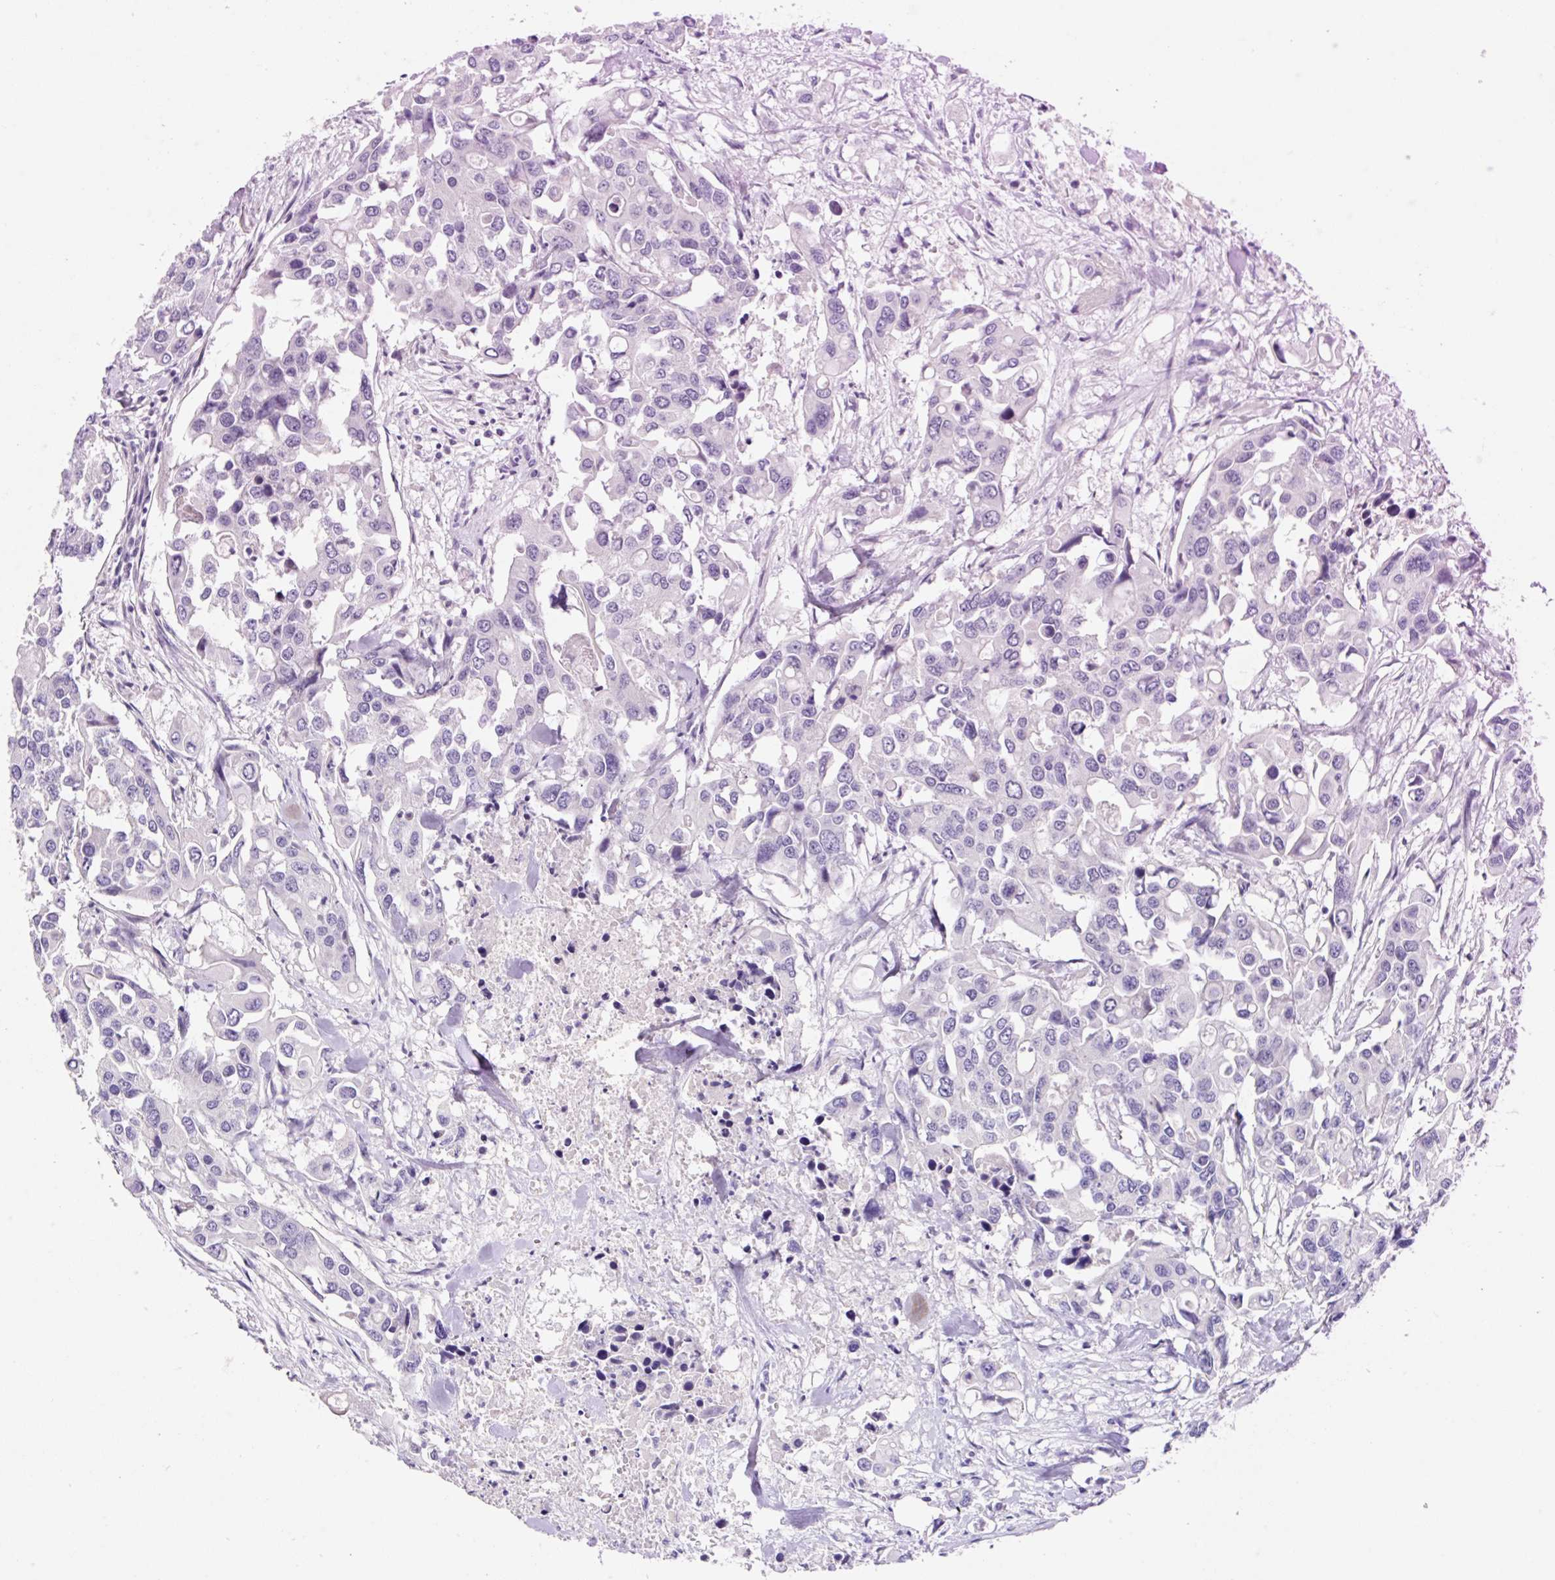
{"staining": {"intensity": "negative", "quantity": "none", "location": "none"}, "tissue": "colorectal cancer", "cell_type": "Tumor cells", "image_type": "cancer", "snomed": [{"axis": "morphology", "description": "Adenocarcinoma, NOS"}, {"axis": "topography", "description": "Colon"}], "caption": "The histopathology image exhibits no significant staining in tumor cells of colorectal cancer (adenocarcinoma).", "gene": "SYP", "patient": {"sex": "male", "age": 77}}